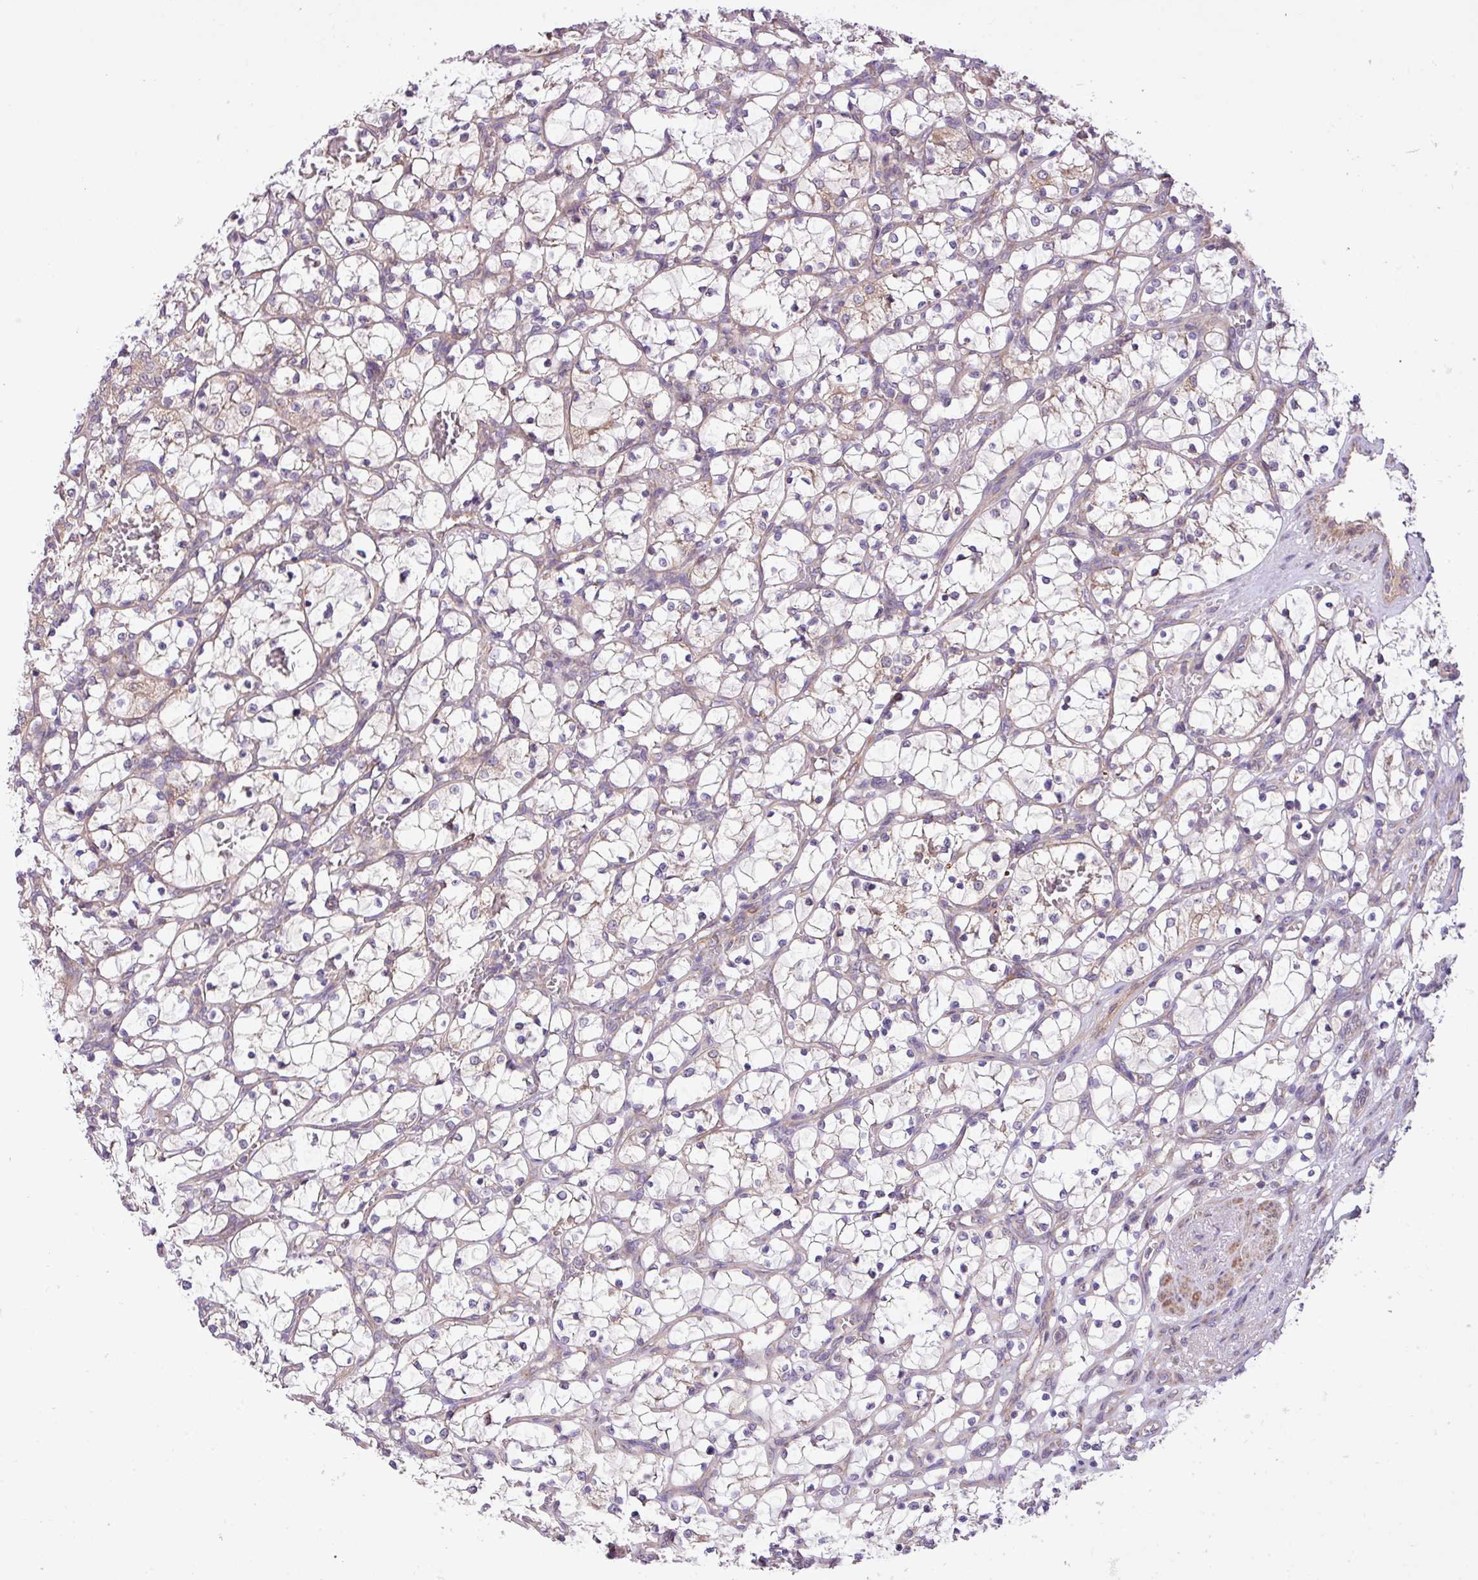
{"staining": {"intensity": "negative", "quantity": "none", "location": "none"}, "tissue": "renal cancer", "cell_type": "Tumor cells", "image_type": "cancer", "snomed": [{"axis": "morphology", "description": "Adenocarcinoma, NOS"}, {"axis": "topography", "description": "Kidney"}], "caption": "Immunohistochemistry (IHC) image of neoplastic tissue: adenocarcinoma (renal) stained with DAB displays no significant protein staining in tumor cells. The staining is performed using DAB (3,3'-diaminobenzidine) brown chromogen with nuclei counter-stained in using hematoxylin.", "gene": "TIMM10B", "patient": {"sex": "female", "age": 69}}